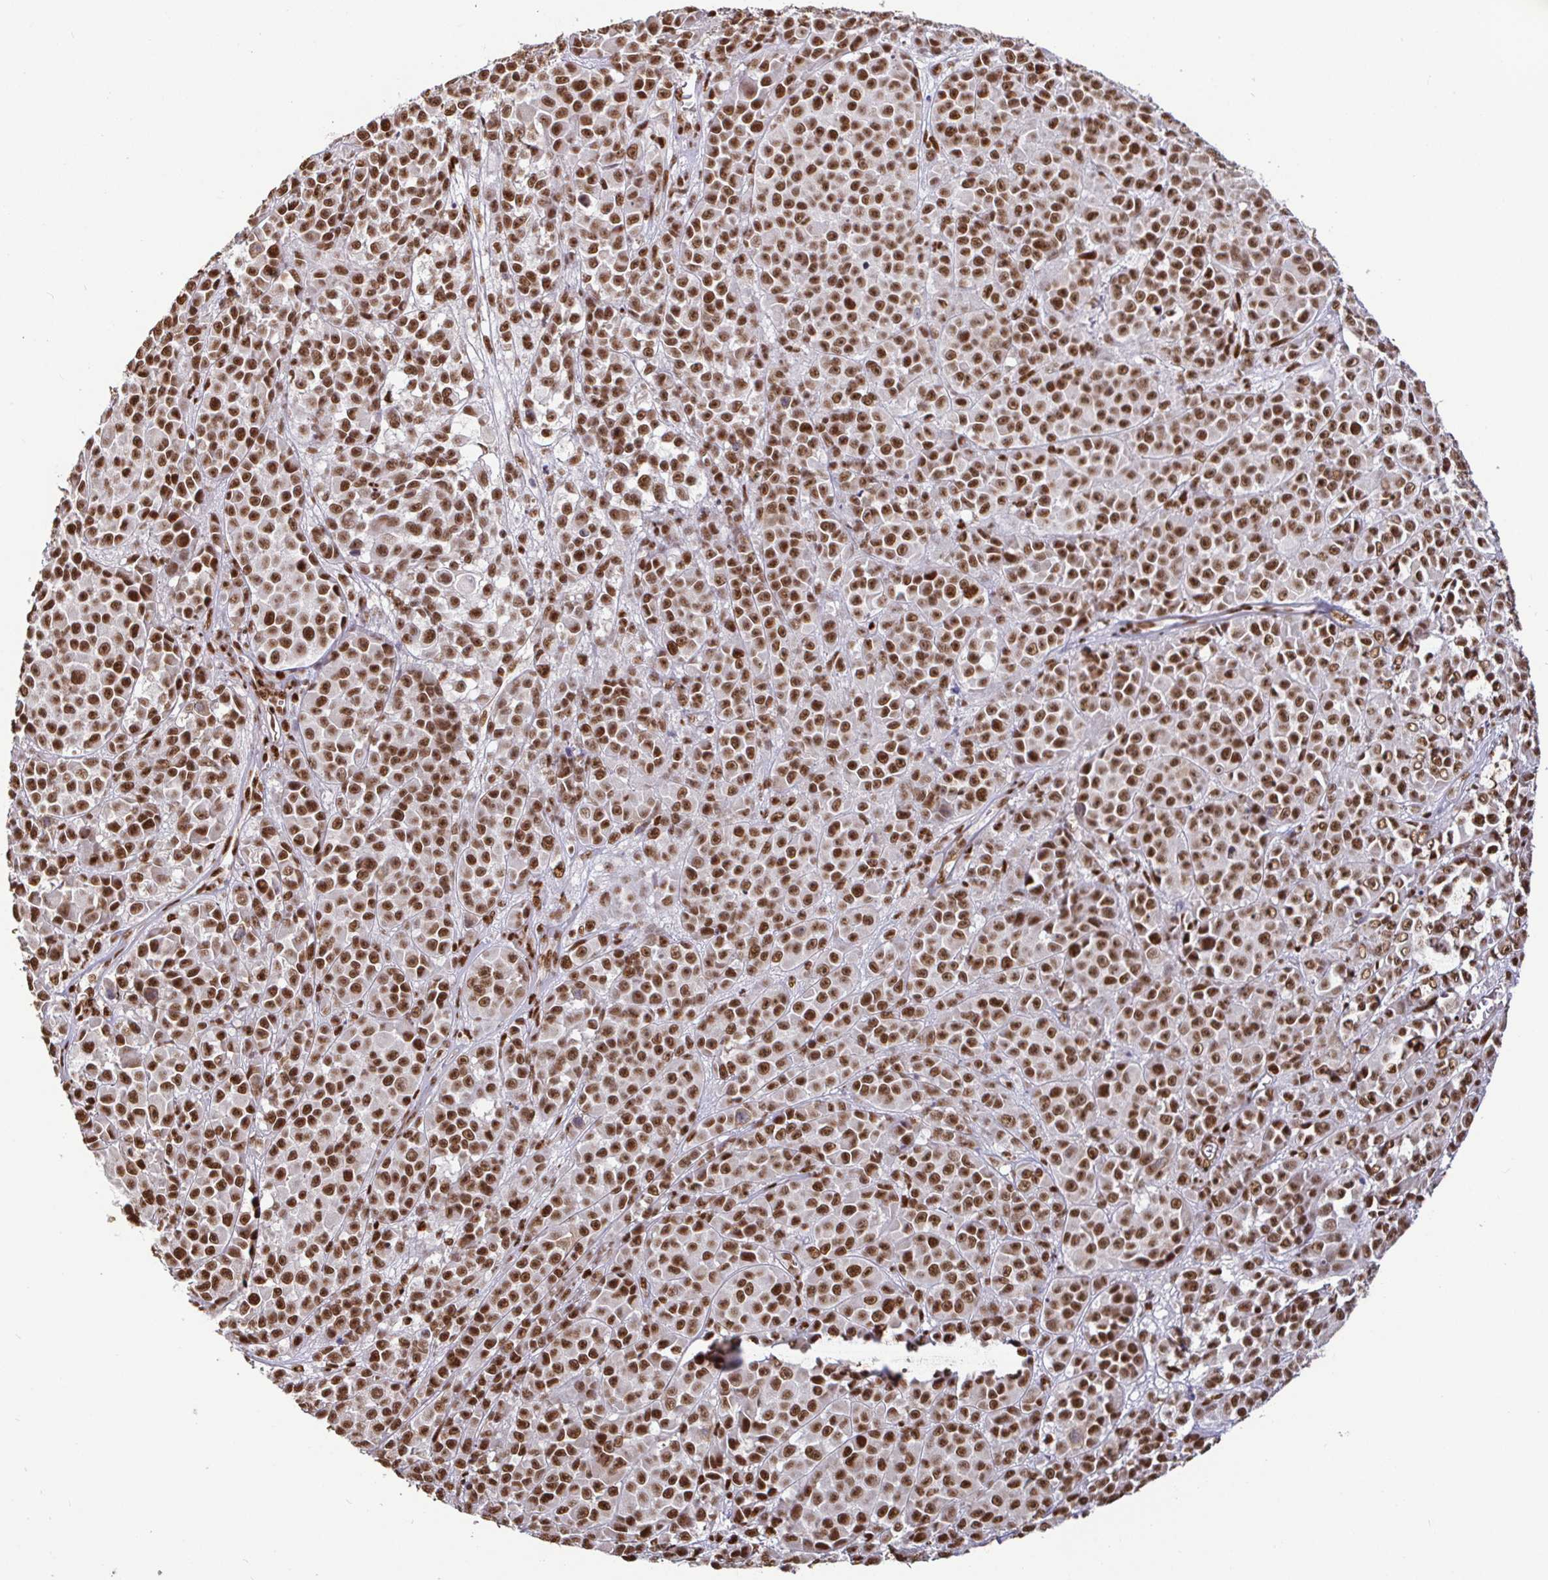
{"staining": {"intensity": "strong", "quantity": ">75%", "location": "nuclear"}, "tissue": "melanoma", "cell_type": "Tumor cells", "image_type": "cancer", "snomed": [{"axis": "morphology", "description": "Malignant melanoma, NOS"}, {"axis": "topography", "description": "Skin"}, {"axis": "topography", "description": "Skin of back"}], "caption": "This is an image of IHC staining of melanoma, which shows strong expression in the nuclear of tumor cells.", "gene": "SP3", "patient": {"sex": "male", "age": 91}}